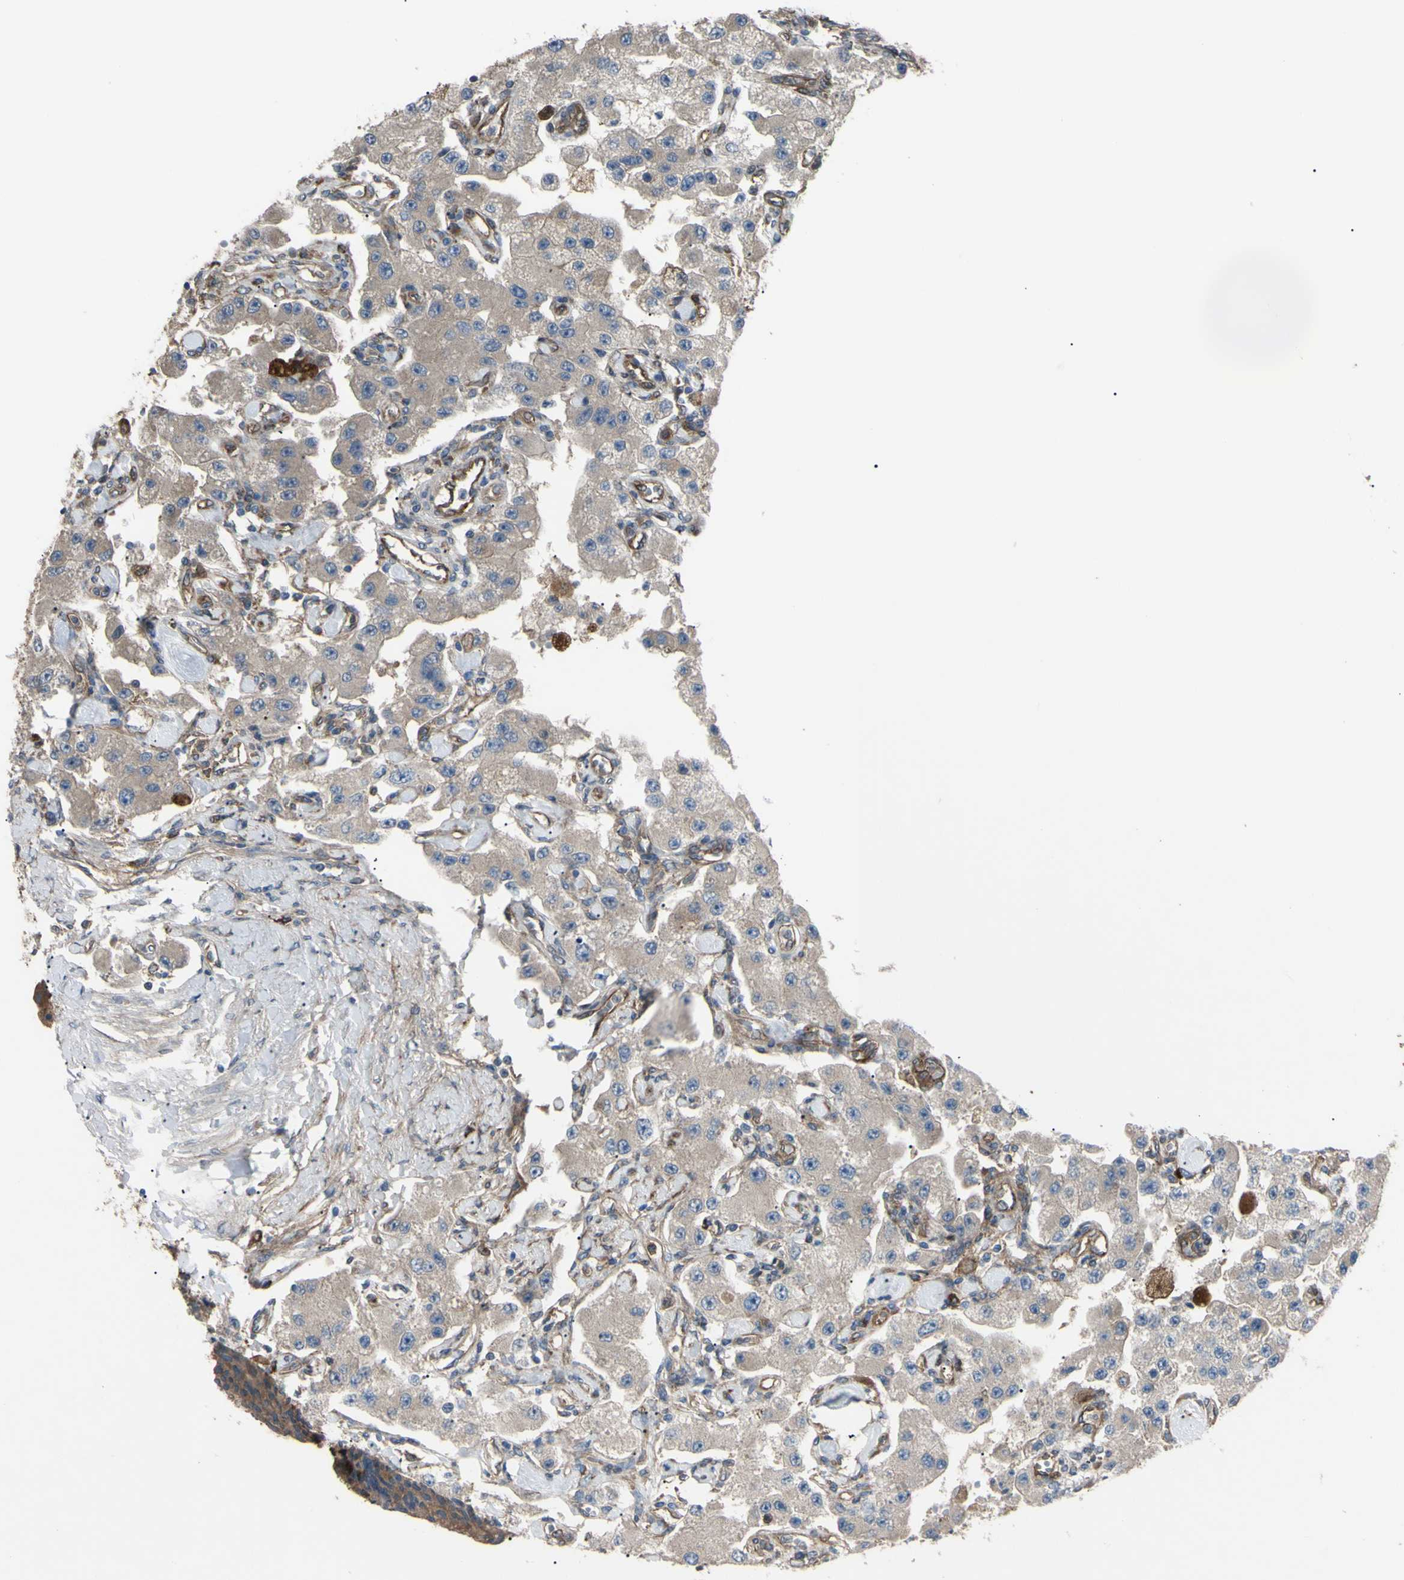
{"staining": {"intensity": "weak", "quantity": ">75%", "location": "cytoplasmic/membranous"}, "tissue": "carcinoid", "cell_type": "Tumor cells", "image_type": "cancer", "snomed": [{"axis": "morphology", "description": "Carcinoid, malignant, NOS"}, {"axis": "topography", "description": "Pancreas"}], "caption": "There is low levels of weak cytoplasmic/membranous expression in tumor cells of malignant carcinoid, as demonstrated by immunohistochemical staining (brown color).", "gene": "PTPN12", "patient": {"sex": "male", "age": 41}}